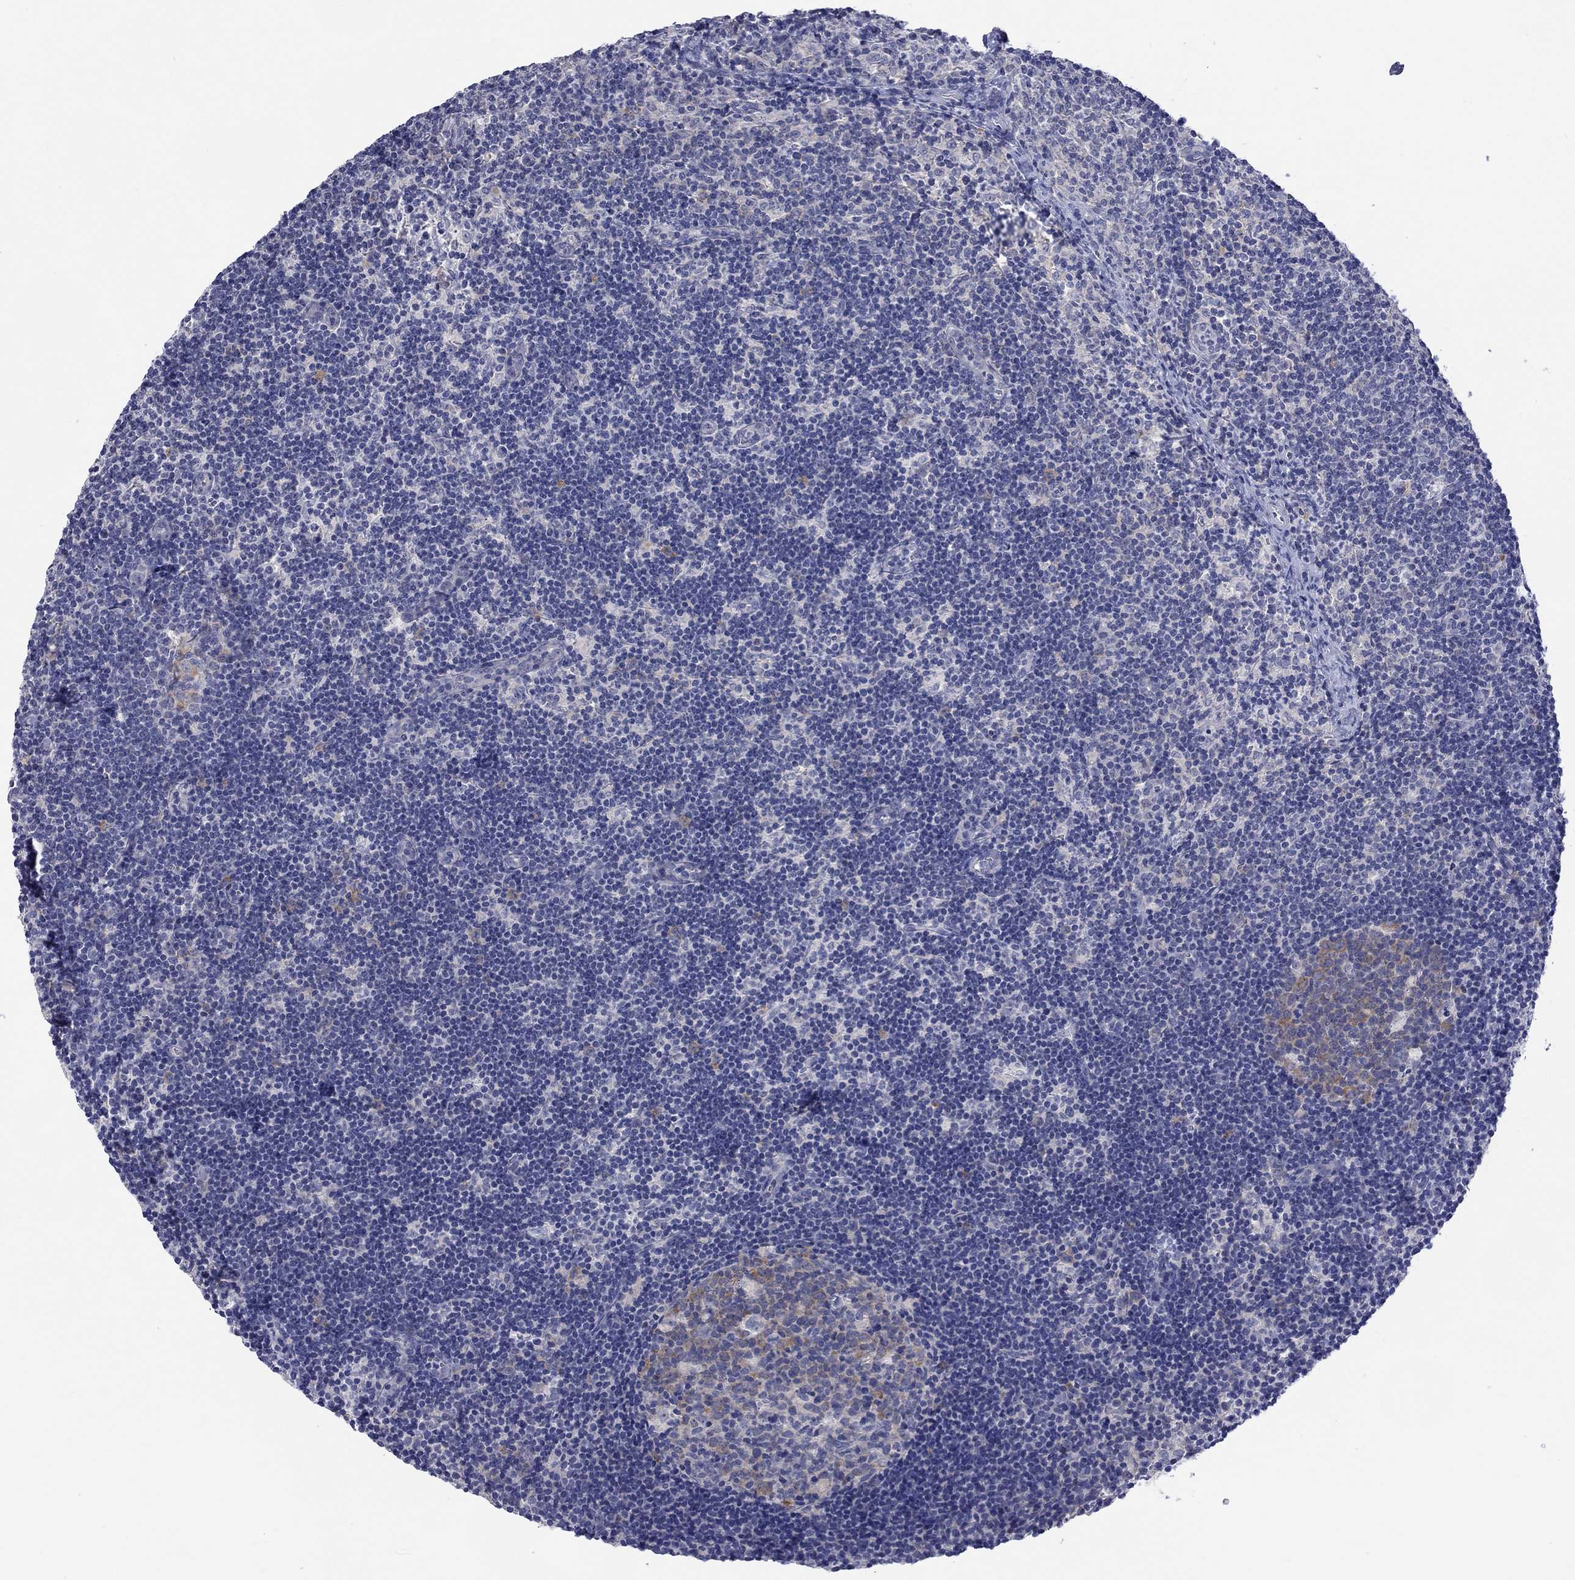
{"staining": {"intensity": "moderate", "quantity": "<25%", "location": "cytoplasmic/membranous"}, "tissue": "lymph node", "cell_type": "Germinal center cells", "image_type": "normal", "snomed": [{"axis": "morphology", "description": "Normal tissue, NOS"}, {"axis": "topography", "description": "Lymph node"}], "caption": "Immunohistochemistry (IHC) (DAB (3,3'-diaminobenzidine)) staining of benign lymph node reveals moderate cytoplasmic/membranous protein positivity in about <25% of germinal center cells.", "gene": "CERS1", "patient": {"sex": "female", "age": 34}}